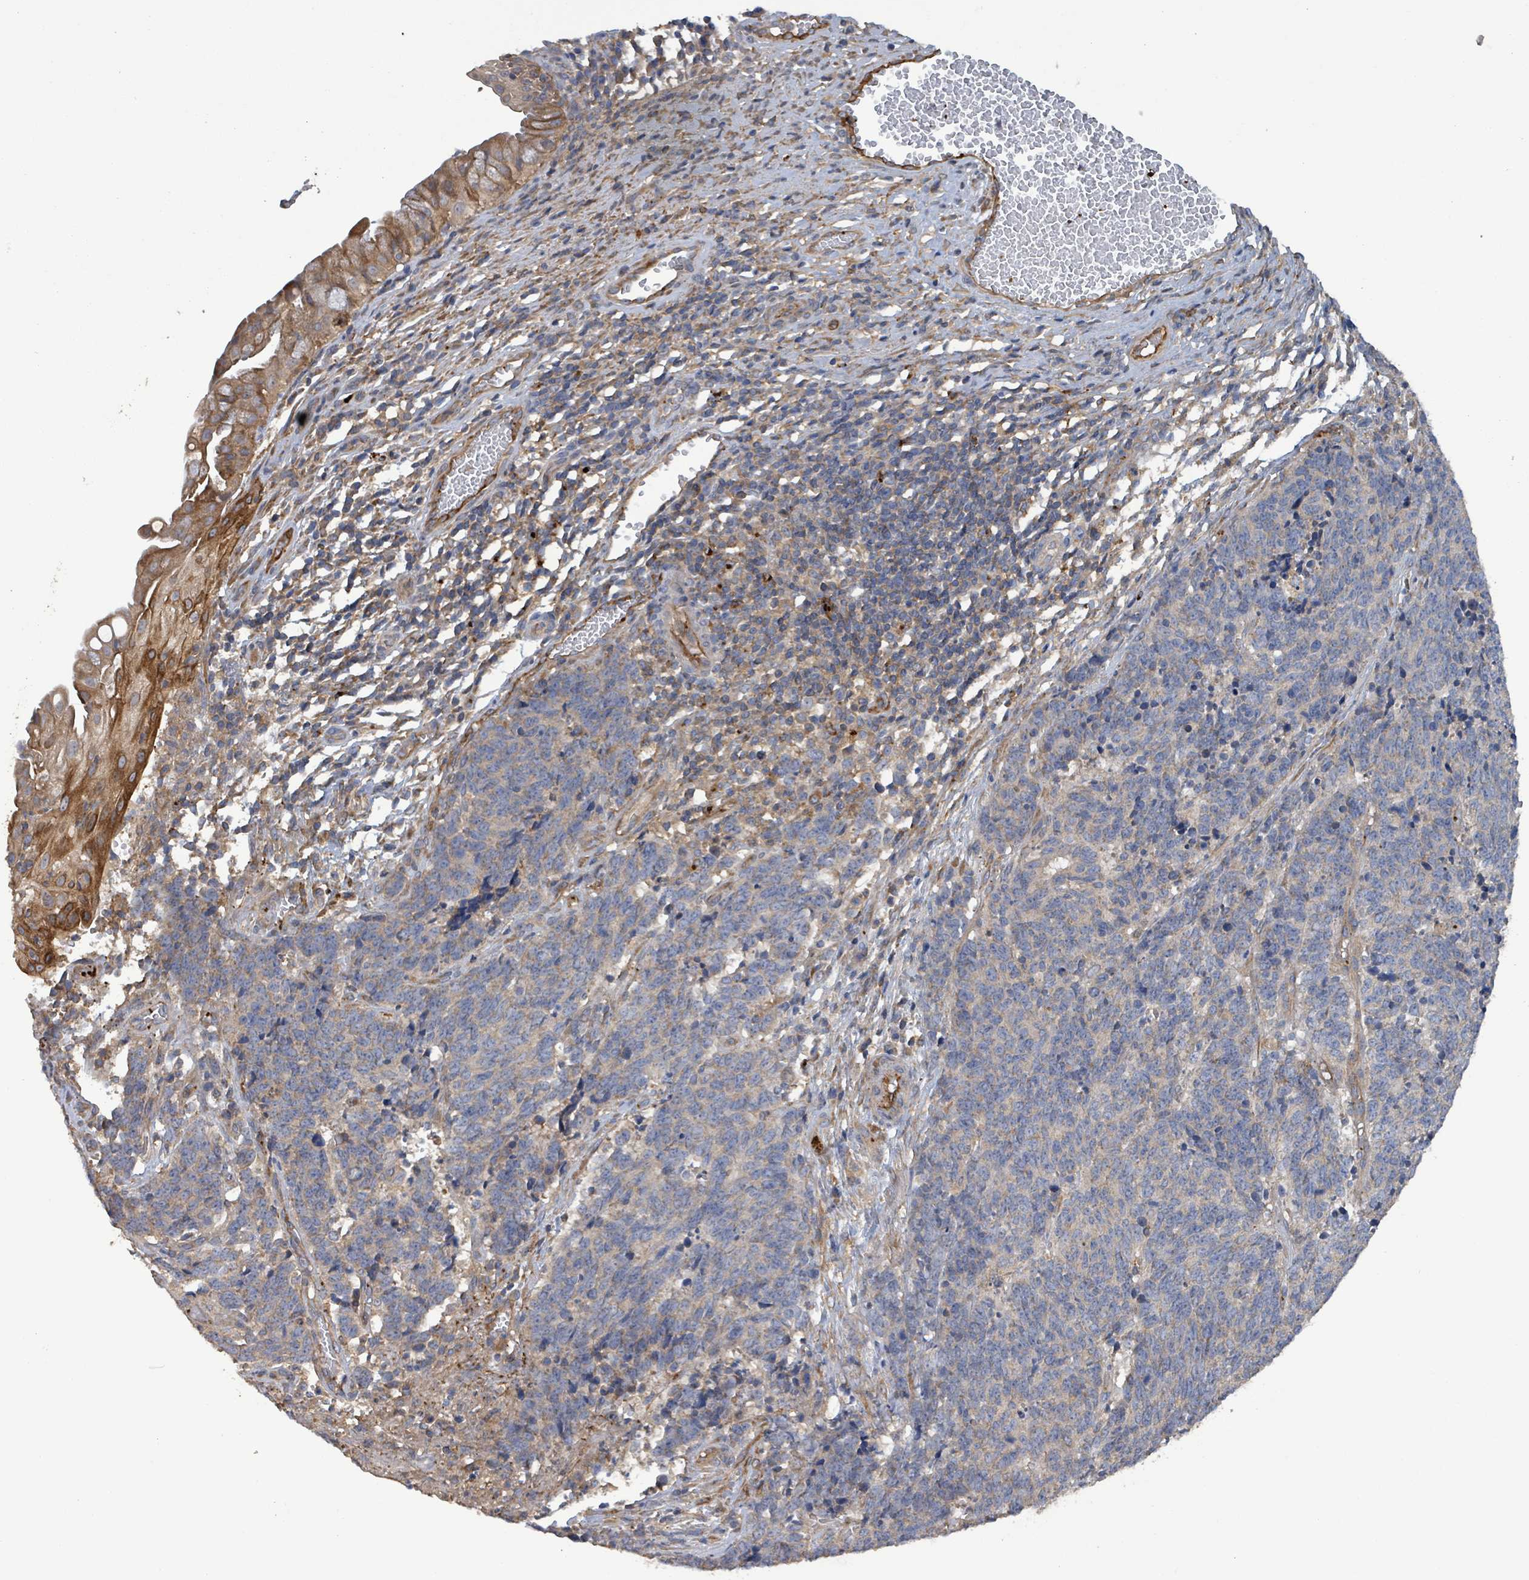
{"staining": {"intensity": "negative", "quantity": "none", "location": "none"}, "tissue": "cervical cancer", "cell_type": "Tumor cells", "image_type": "cancer", "snomed": [{"axis": "morphology", "description": "Squamous cell carcinoma, NOS"}, {"axis": "topography", "description": "Cervix"}], "caption": "This is a image of immunohistochemistry staining of squamous cell carcinoma (cervical), which shows no expression in tumor cells. Nuclei are stained in blue.", "gene": "PLAAT1", "patient": {"sex": "female", "age": 29}}